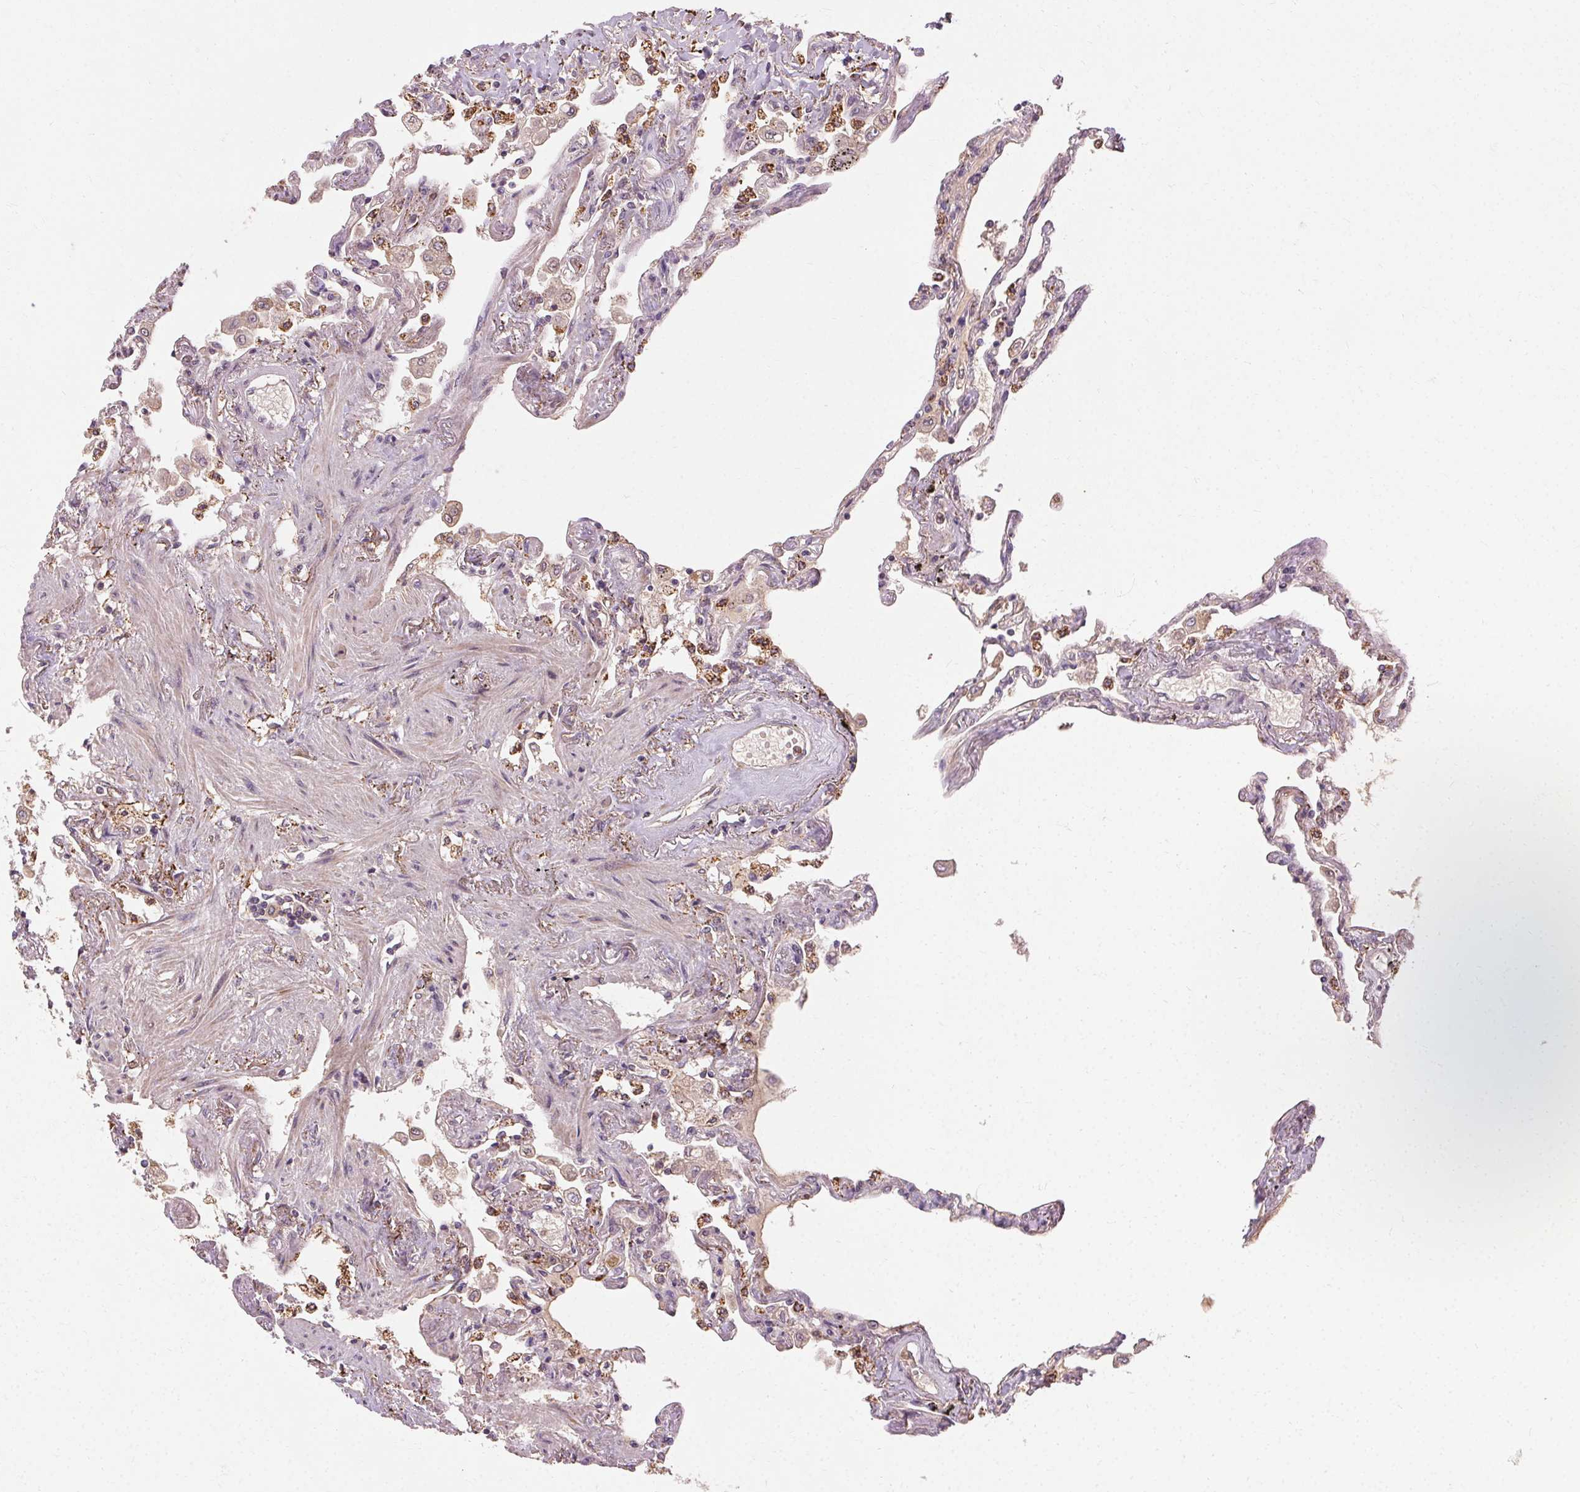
{"staining": {"intensity": "negative", "quantity": "none", "location": "none"}, "tissue": "lung", "cell_type": "Alveolar cells", "image_type": "normal", "snomed": [{"axis": "morphology", "description": "Normal tissue, NOS"}, {"axis": "morphology", "description": "Adenocarcinoma, NOS"}, {"axis": "topography", "description": "Cartilage tissue"}, {"axis": "topography", "description": "Lung"}], "caption": "This is an IHC micrograph of benign human lung. There is no expression in alveolar cells.", "gene": "REP15", "patient": {"sex": "female", "age": 67}}